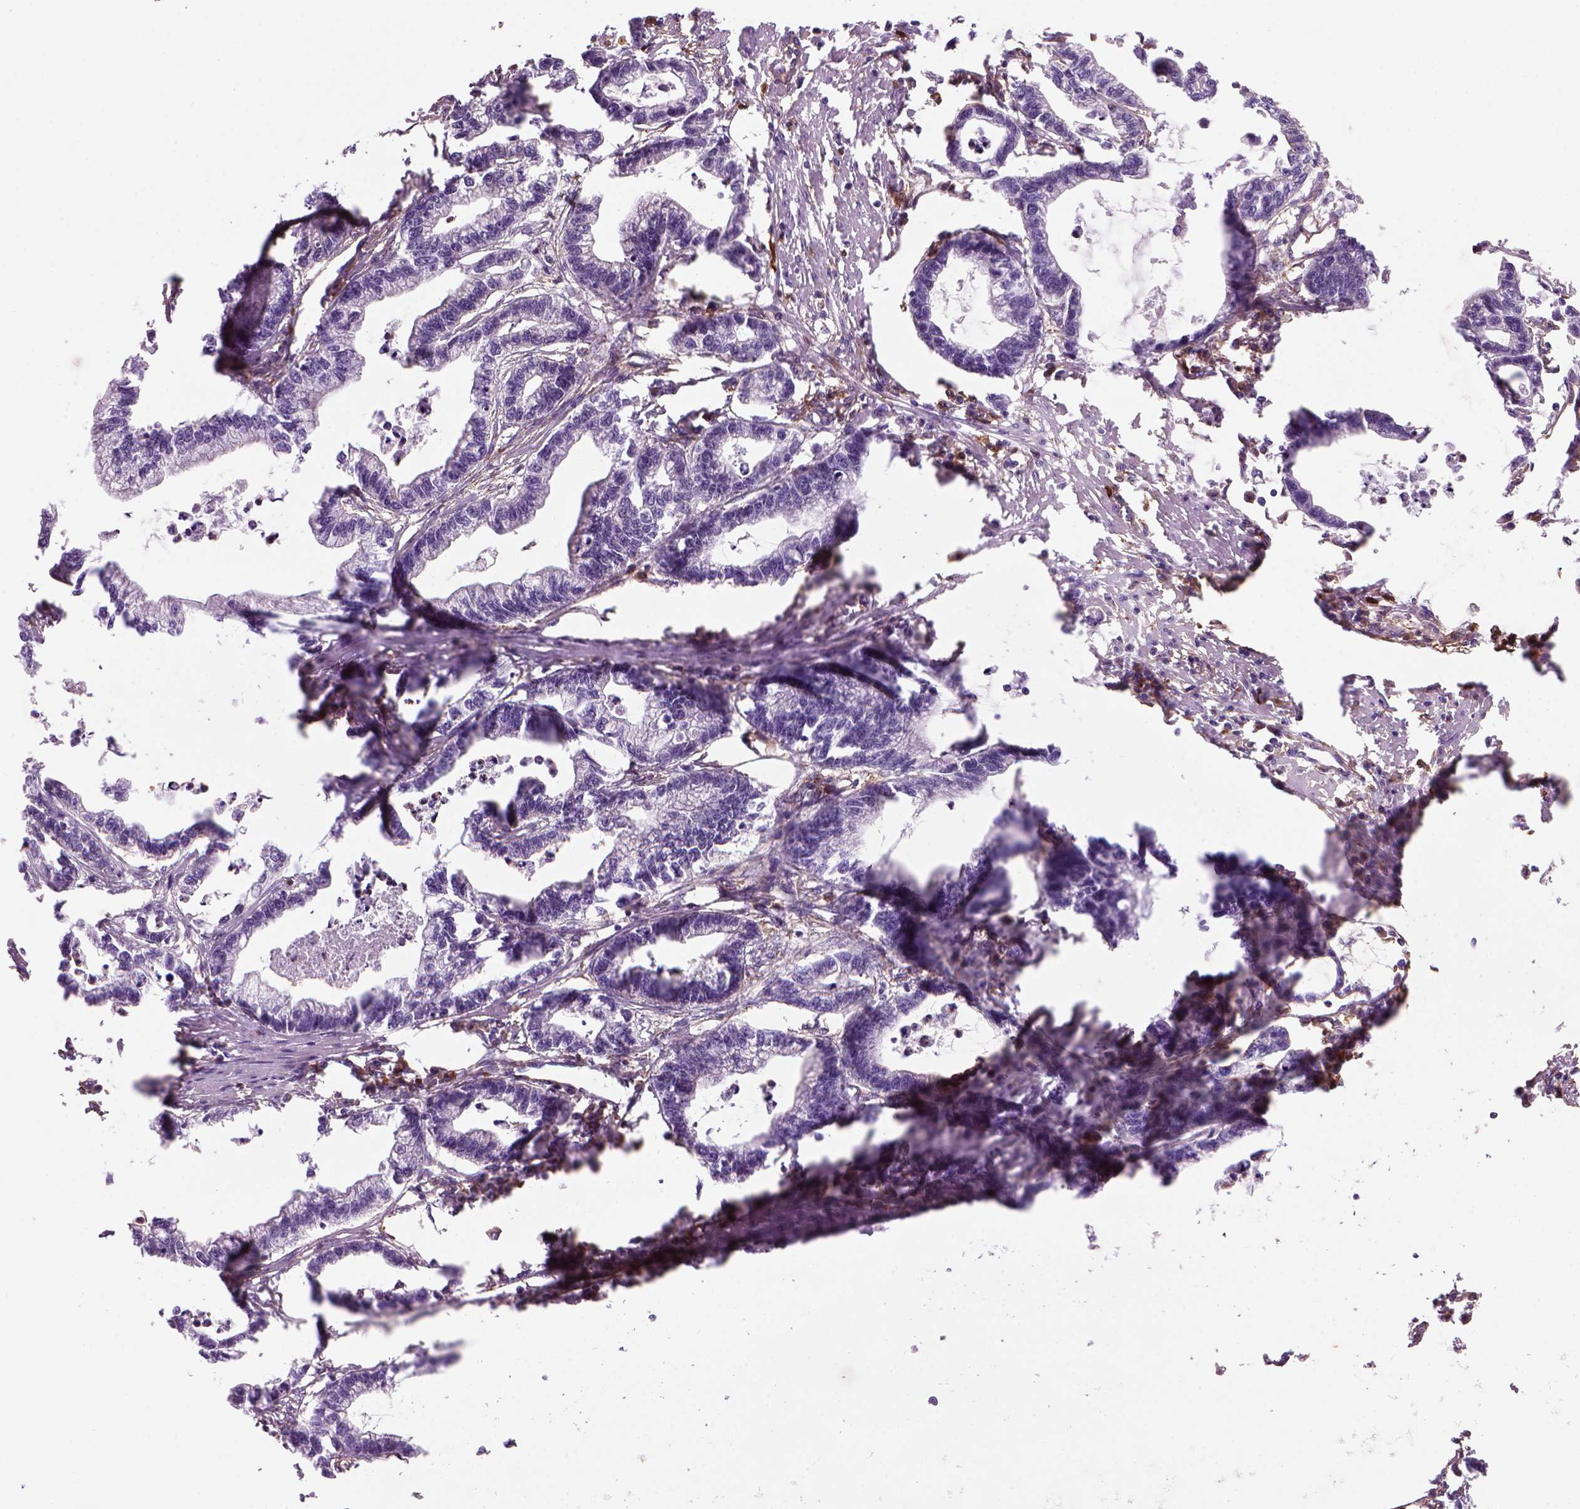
{"staining": {"intensity": "negative", "quantity": "none", "location": "none"}, "tissue": "stomach cancer", "cell_type": "Tumor cells", "image_type": "cancer", "snomed": [{"axis": "morphology", "description": "Adenocarcinoma, NOS"}, {"axis": "topography", "description": "Stomach"}], "caption": "Immunohistochemistry (IHC) micrograph of neoplastic tissue: stomach adenocarcinoma stained with DAB reveals no significant protein expression in tumor cells.", "gene": "MARCKS", "patient": {"sex": "male", "age": 83}}